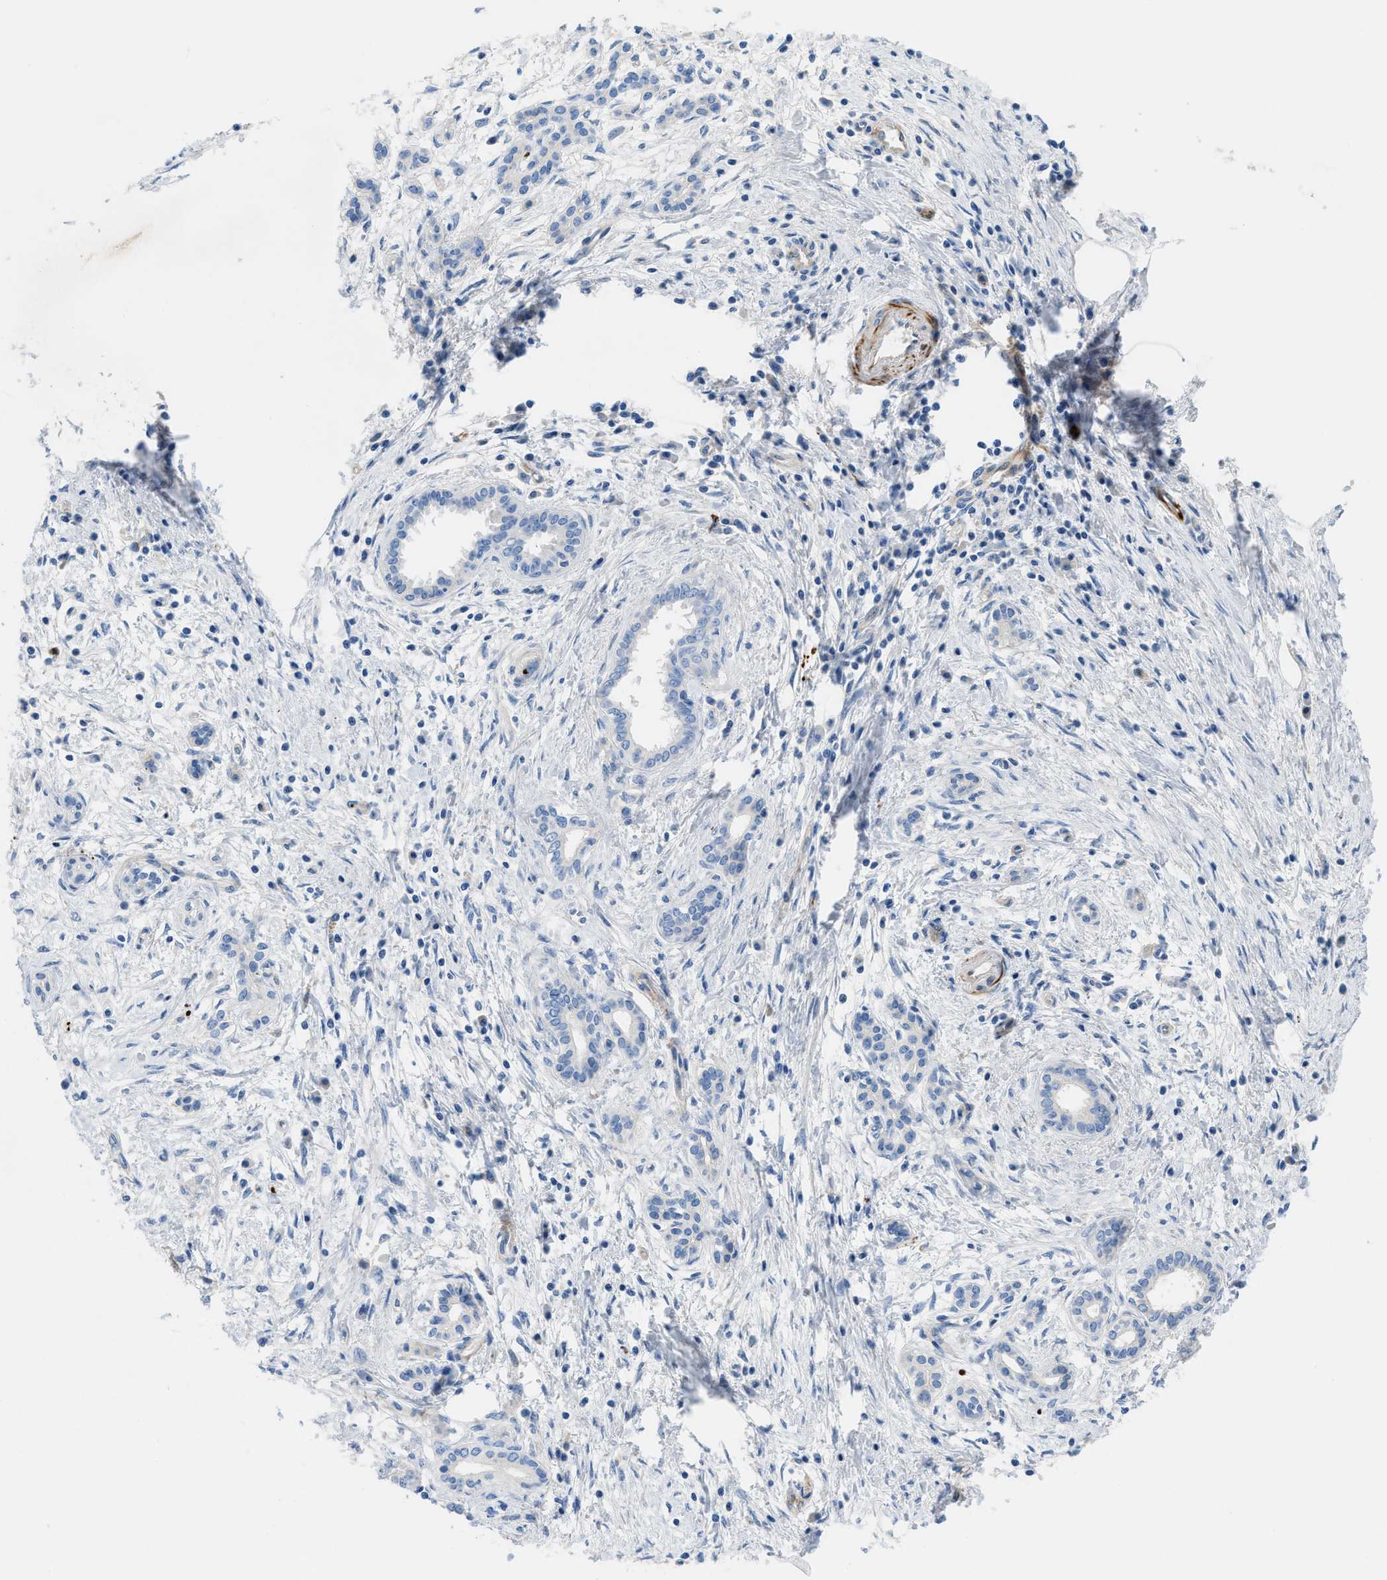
{"staining": {"intensity": "negative", "quantity": "none", "location": "none"}, "tissue": "pancreatic cancer", "cell_type": "Tumor cells", "image_type": "cancer", "snomed": [{"axis": "morphology", "description": "Adenocarcinoma, NOS"}, {"axis": "topography", "description": "Pancreas"}], "caption": "Immunohistochemistry image of adenocarcinoma (pancreatic) stained for a protein (brown), which displays no staining in tumor cells. (DAB (3,3'-diaminobenzidine) immunohistochemistry with hematoxylin counter stain).", "gene": "XCR1", "patient": {"sex": "female", "age": 70}}